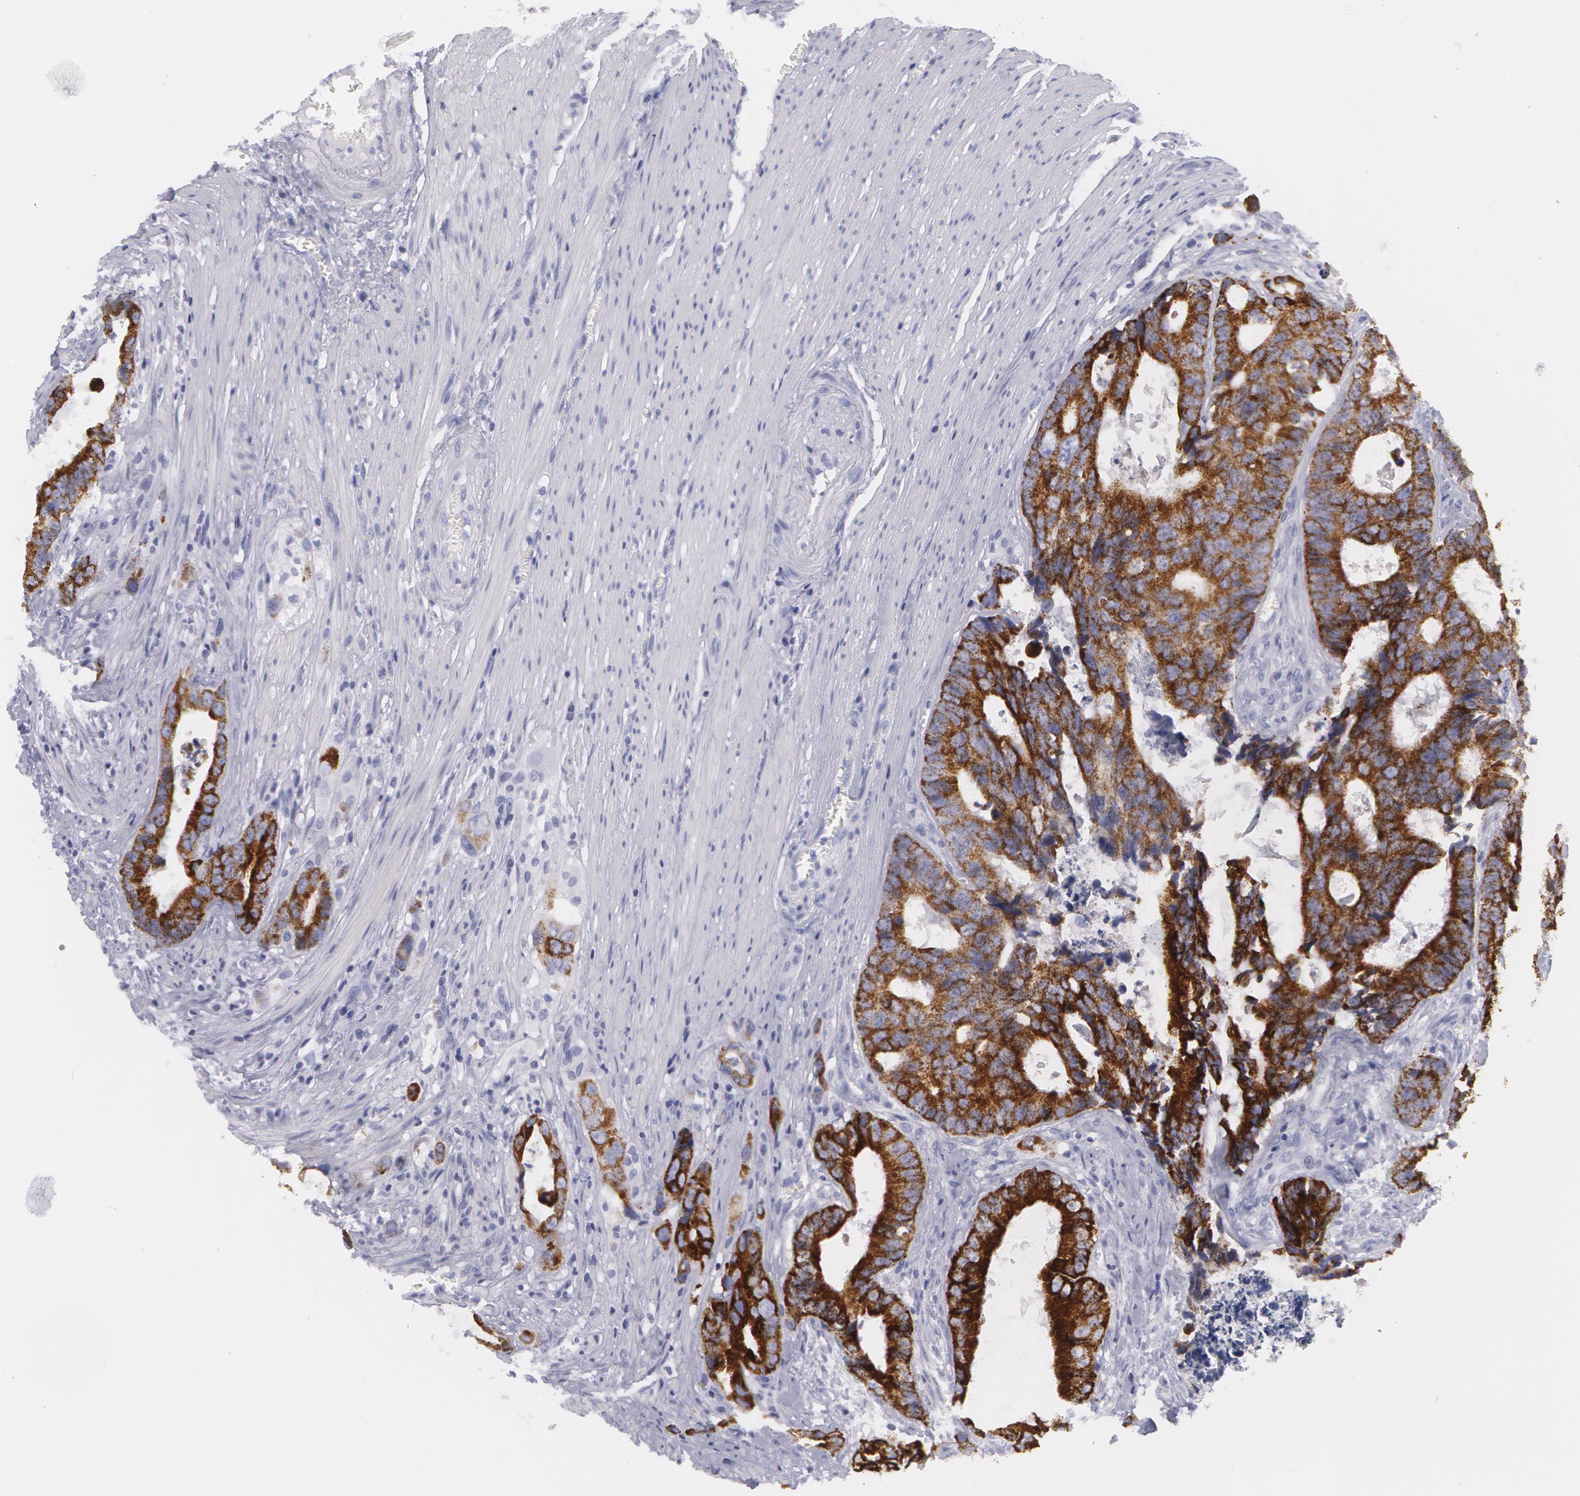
{"staining": {"intensity": "strong", "quantity": ">75%", "location": "cytoplasmic/membranous"}, "tissue": "colorectal cancer", "cell_type": "Tumor cells", "image_type": "cancer", "snomed": [{"axis": "morphology", "description": "Adenocarcinoma, NOS"}, {"axis": "topography", "description": "Rectum"}], "caption": "Adenocarcinoma (colorectal) tissue displays strong cytoplasmic/membranous staining in approximately >75% of tumor cells, visualized by immunohistochemistry. (DAB (3,3'-diaminobenzidine) = brown stain, brightfield microscopy at high magnification).", "gene": "AMACR", "patient": {"sex": "female", "age": 98}}